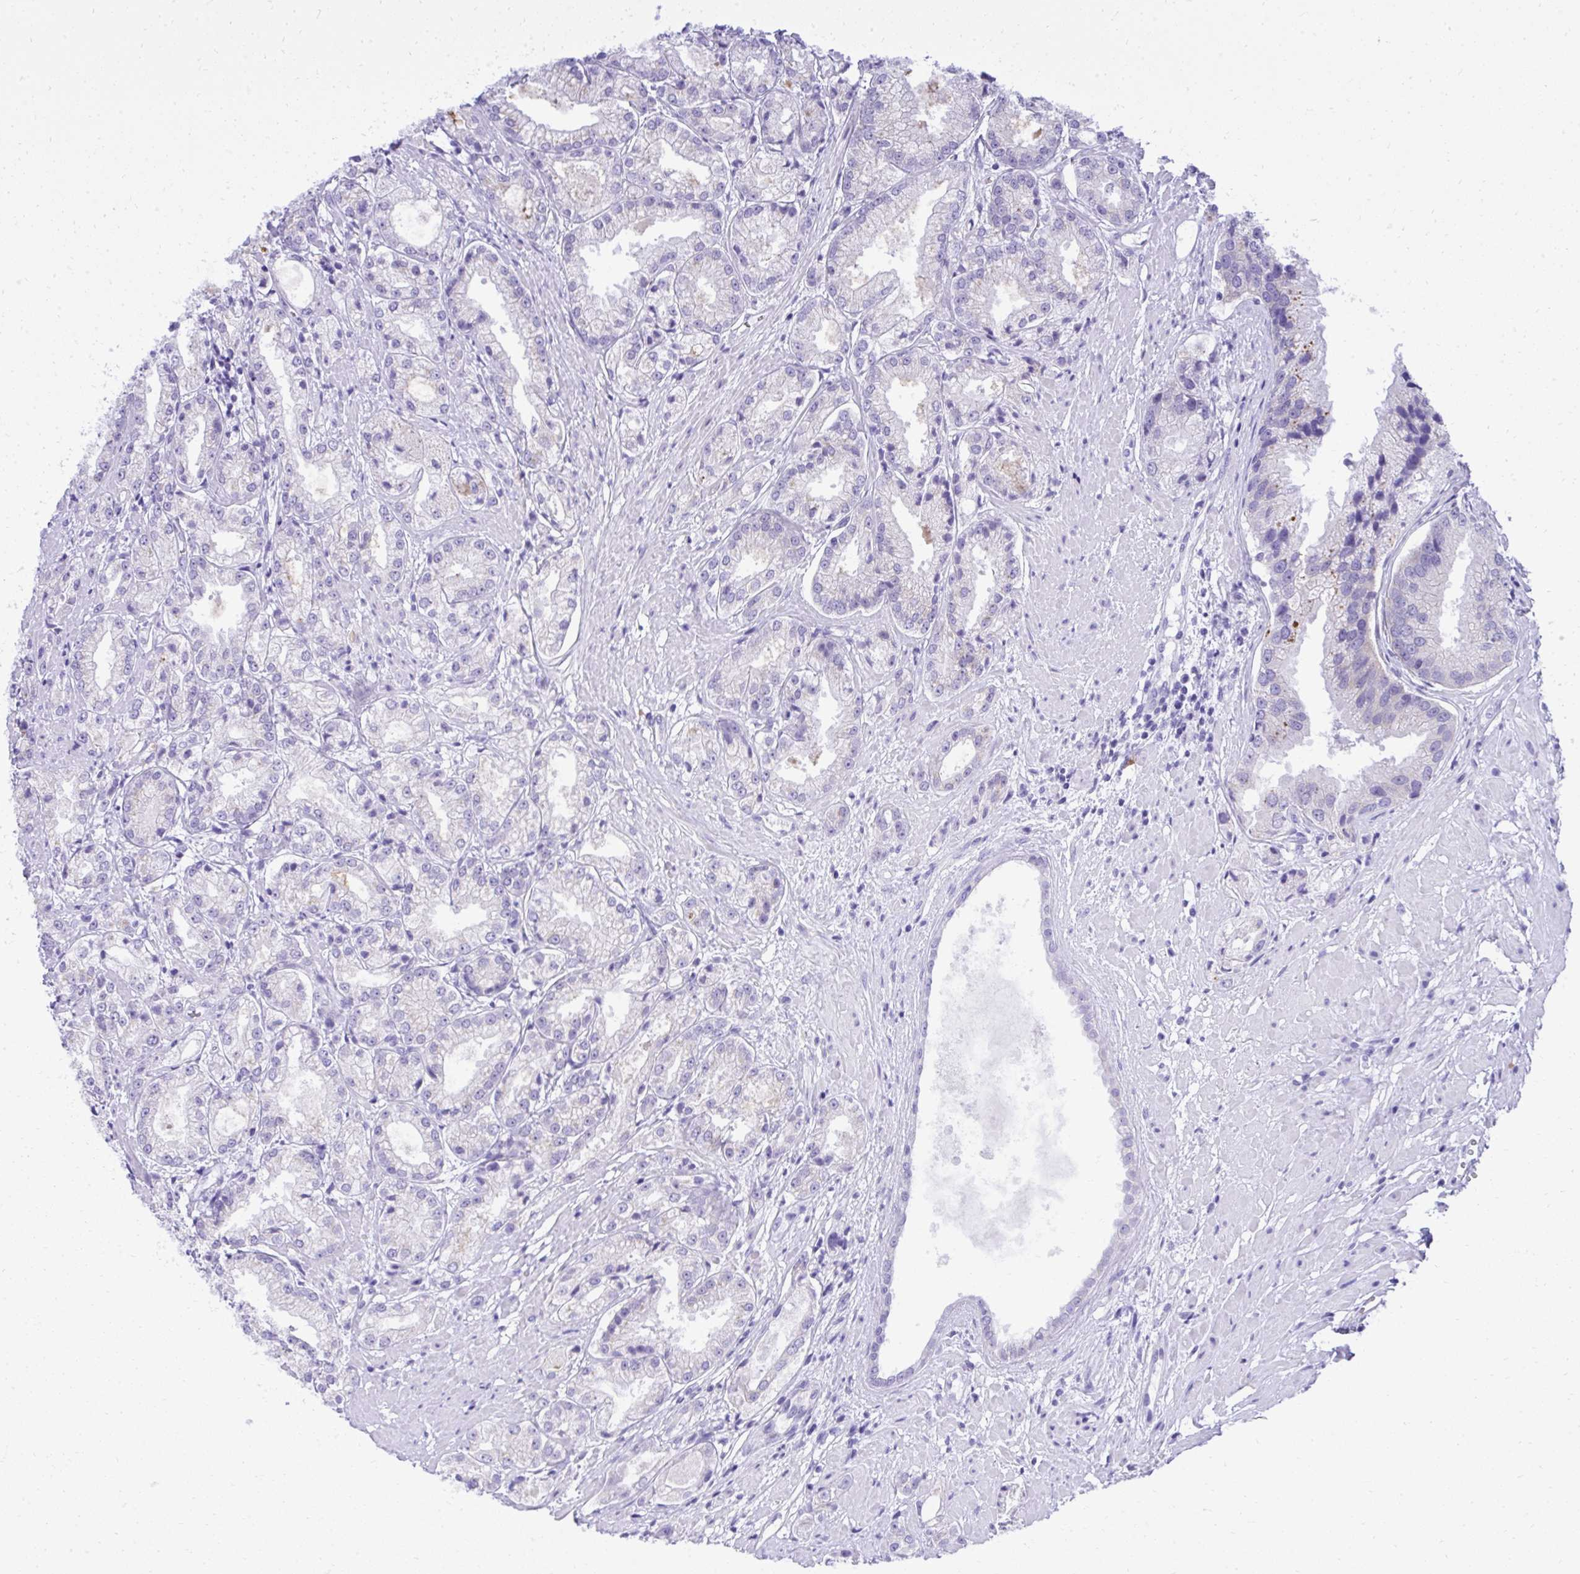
{"staining": {"intensity": "negative", "quantity": "none", "location": "none"}, "tissue": "prostate cancer", "cell_type": "Tumor cells", "image_type": "cancer", "snomed": [{"axis": "morphology", "description": "Adenocarcinoma, High grade"}, {"axis": "topography", "description": "Prostate"}], "caption": "A micrograph of prostate cancer stained for a protein demonstrates no brown staining in tumor cells.", "gene": "ST6GALNAC3", "patient": {"sex": "male", "age": 61}}